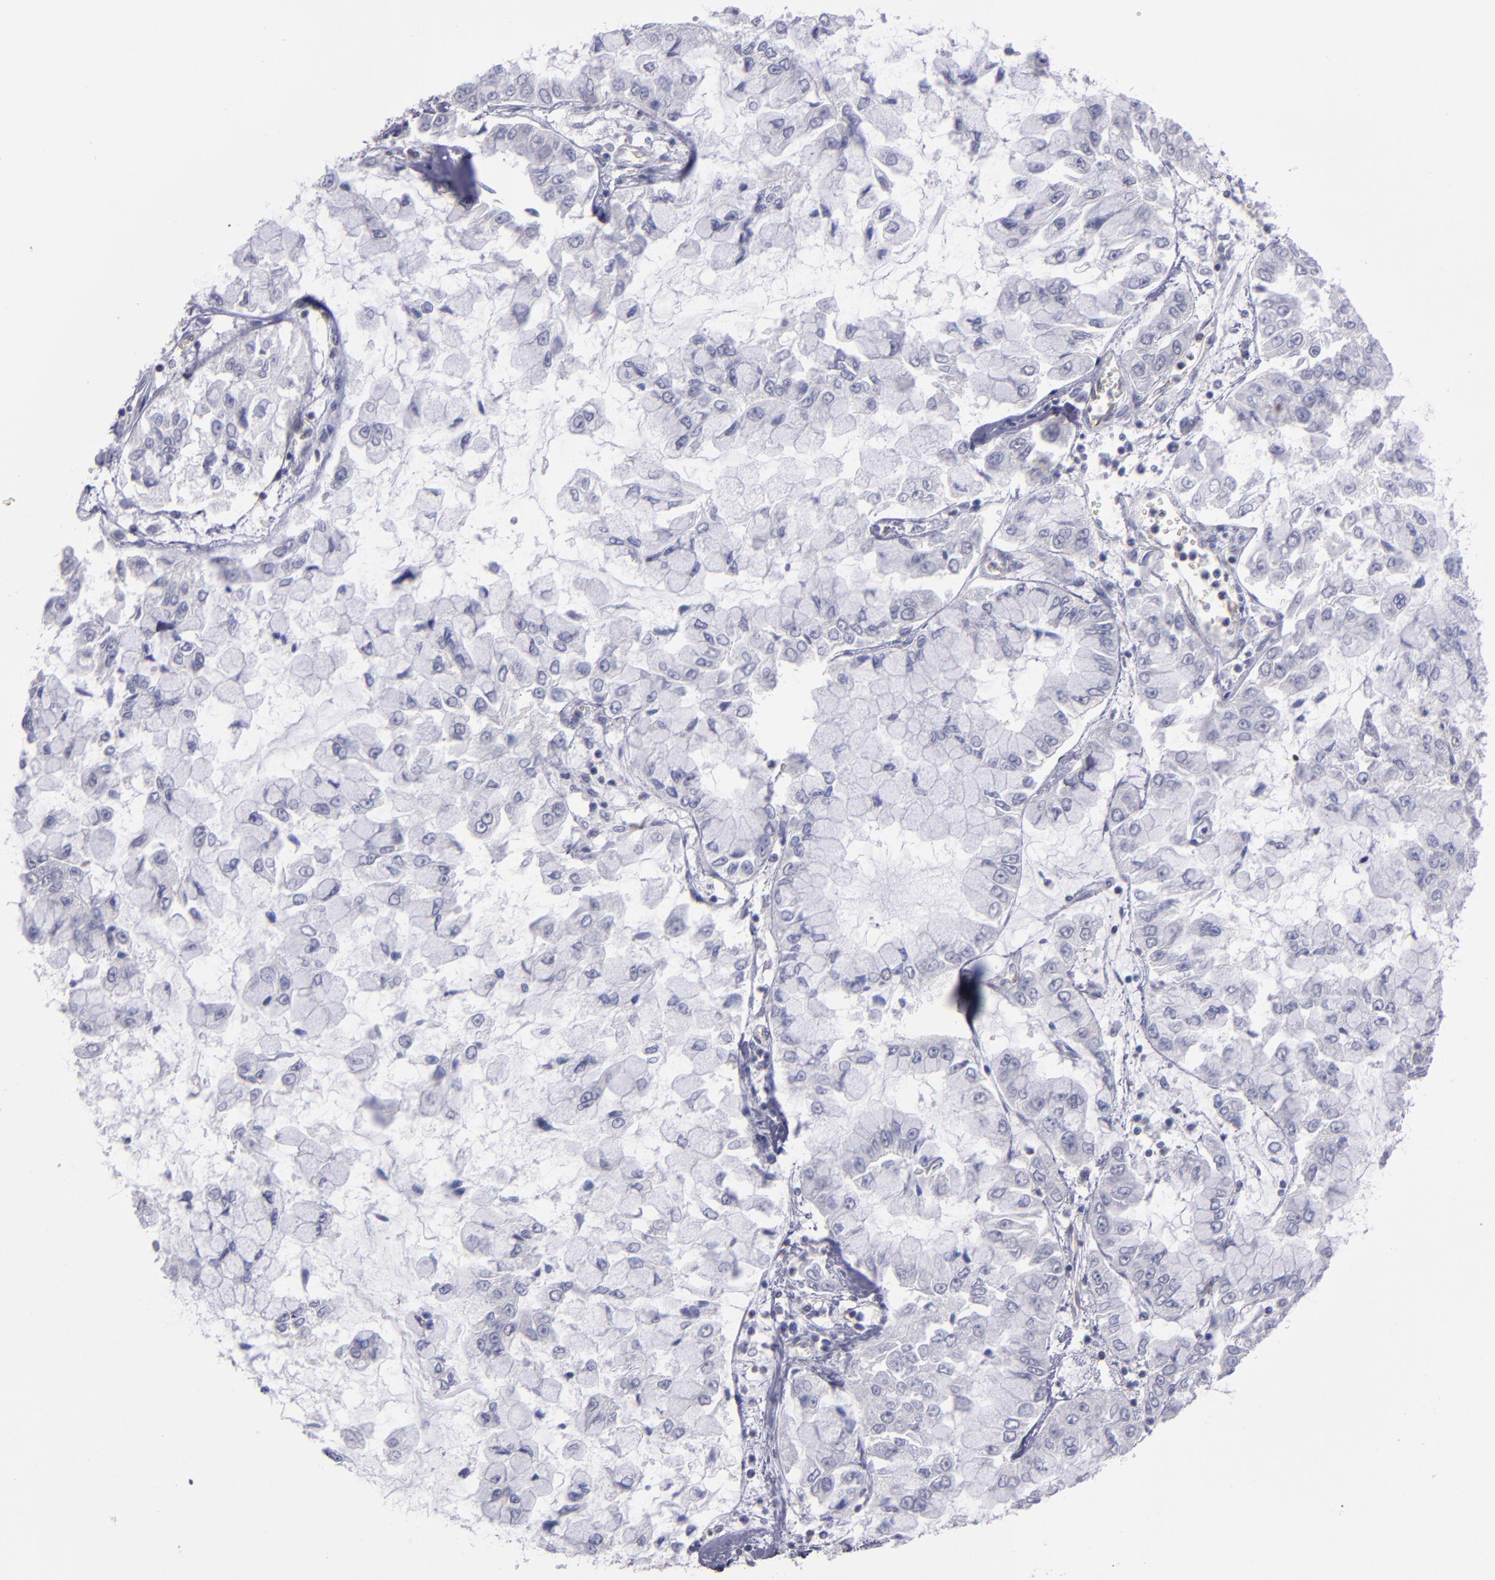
{"staining": {"intensity": "negative", "quantity": "none", "location": "none"}, "tissue": "liver cancer", "cell_type": "Tumor cells", "image_type": "cancer", "snomed": [{"axis": "morphology", "description": "Cholangiocarcinoma"}, {"axis": "topography", "description": "Liver"}], "caption": "Liver cancer (cholangiocarcinoma) was stained to show a protein in brown. There is no significant expression in tumor cells.", "gene": "CEBPE", "patient": {"sex": "female", "age": 79}}